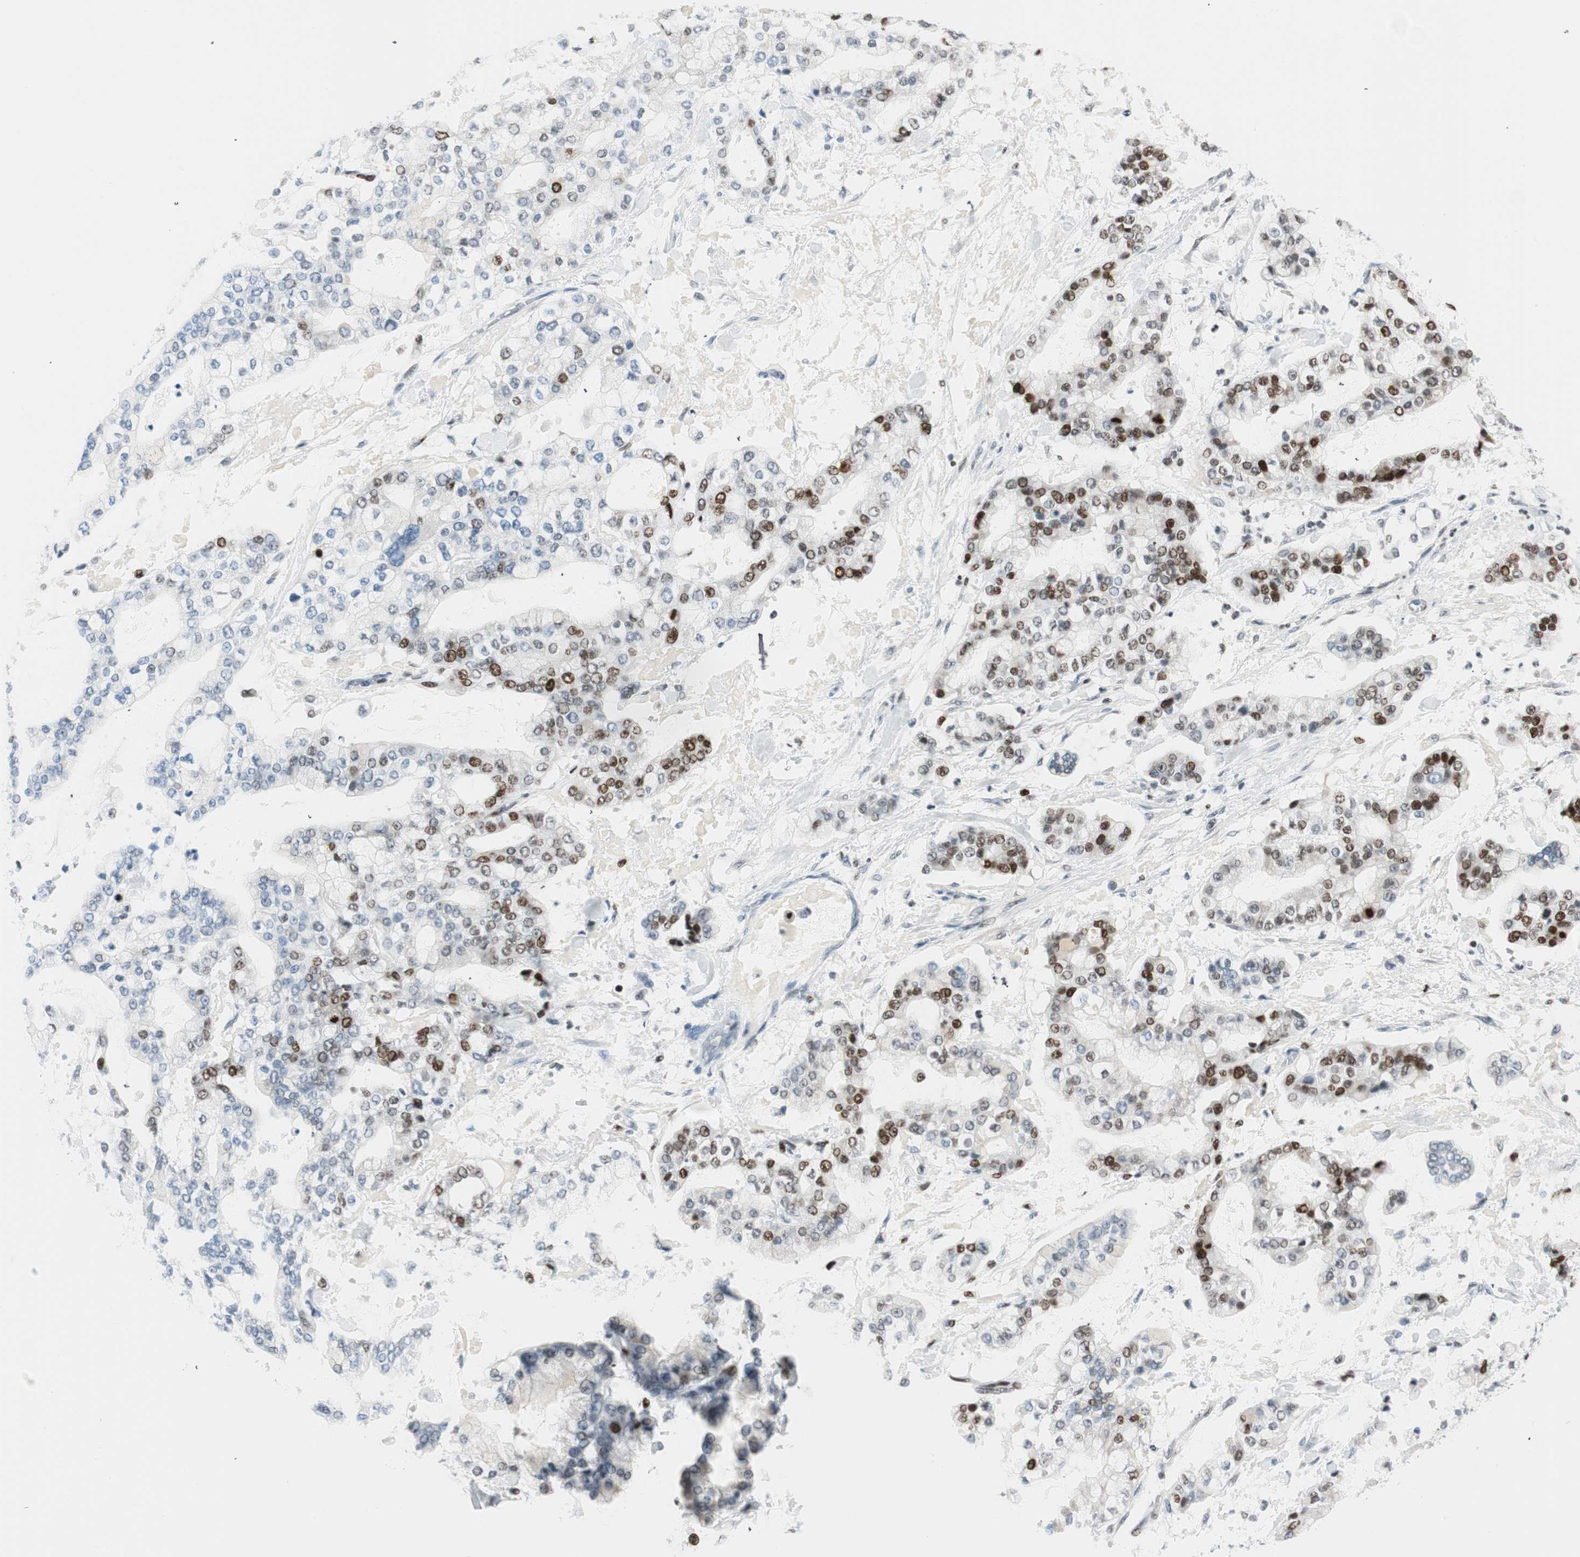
{"staining": {"intensity": "moderate", "quantity": "25%-75%", "location": "nuclear"}, "tissue": "stomach cancer", "cell_type": "Tumor cells", "image_type": "cancer", "snomed": [{"axis": "morphology", "description": "Normal tissue, NOS"}, {"axis": "morphology", "description": "Adenocarcinoma, NOS"}, {"axis": "topography", "description": "Stomach, upper"}, {"axis": "topography", "description": "Stomach"}], "caption": "Immunohistochemical staining of stomach cancer (adenocarcinoma) demonstrates moderate nuclear protein positivity in approximately 25%-75% of tumor cells.", "gene": "EZH2", "patient": {"sex": "male", "age": 76}}